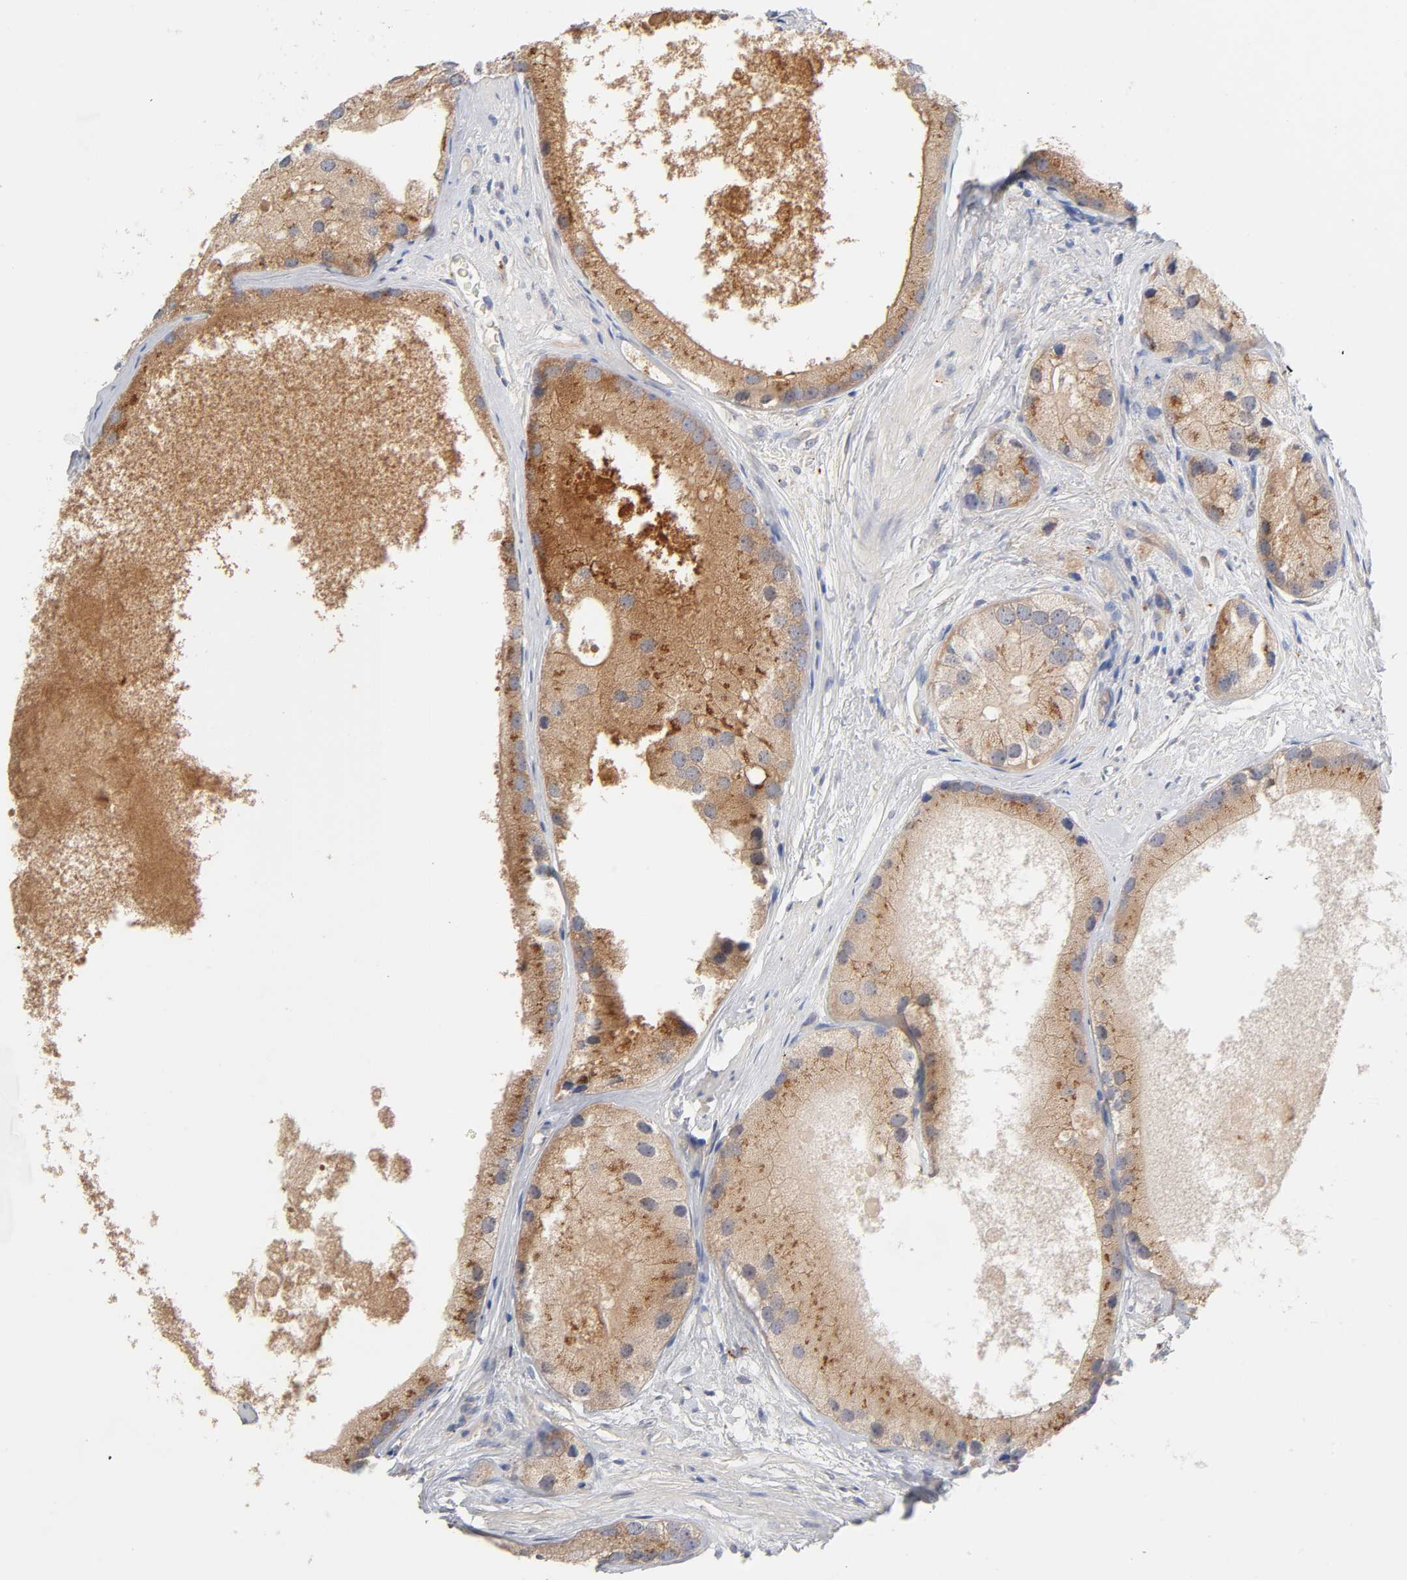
{"staining": {"intensity": "moderate", "quantity": ">75%", "location": "cytoplasmic/membranous"}, "tissue": "prostate cancer", "cell_type": "Tumor cells", "image_type": "cancer", "snomed": [{"axis": "morphology", "description": "Adenocarcinoma, Low grade"}, {"axis": "topography", "description": "Prostate"}], "caption": "Immunohistochemistry (IHC) (DAB (3,3'-diaminobenzidine)) staining of prostate cancer demonstrates moderate cytoplasmic/membranous protein positivity in approximately >75% of tumor cells.", "gene": "C17orf75", "patient": {"sex": "male", "age": 69}}